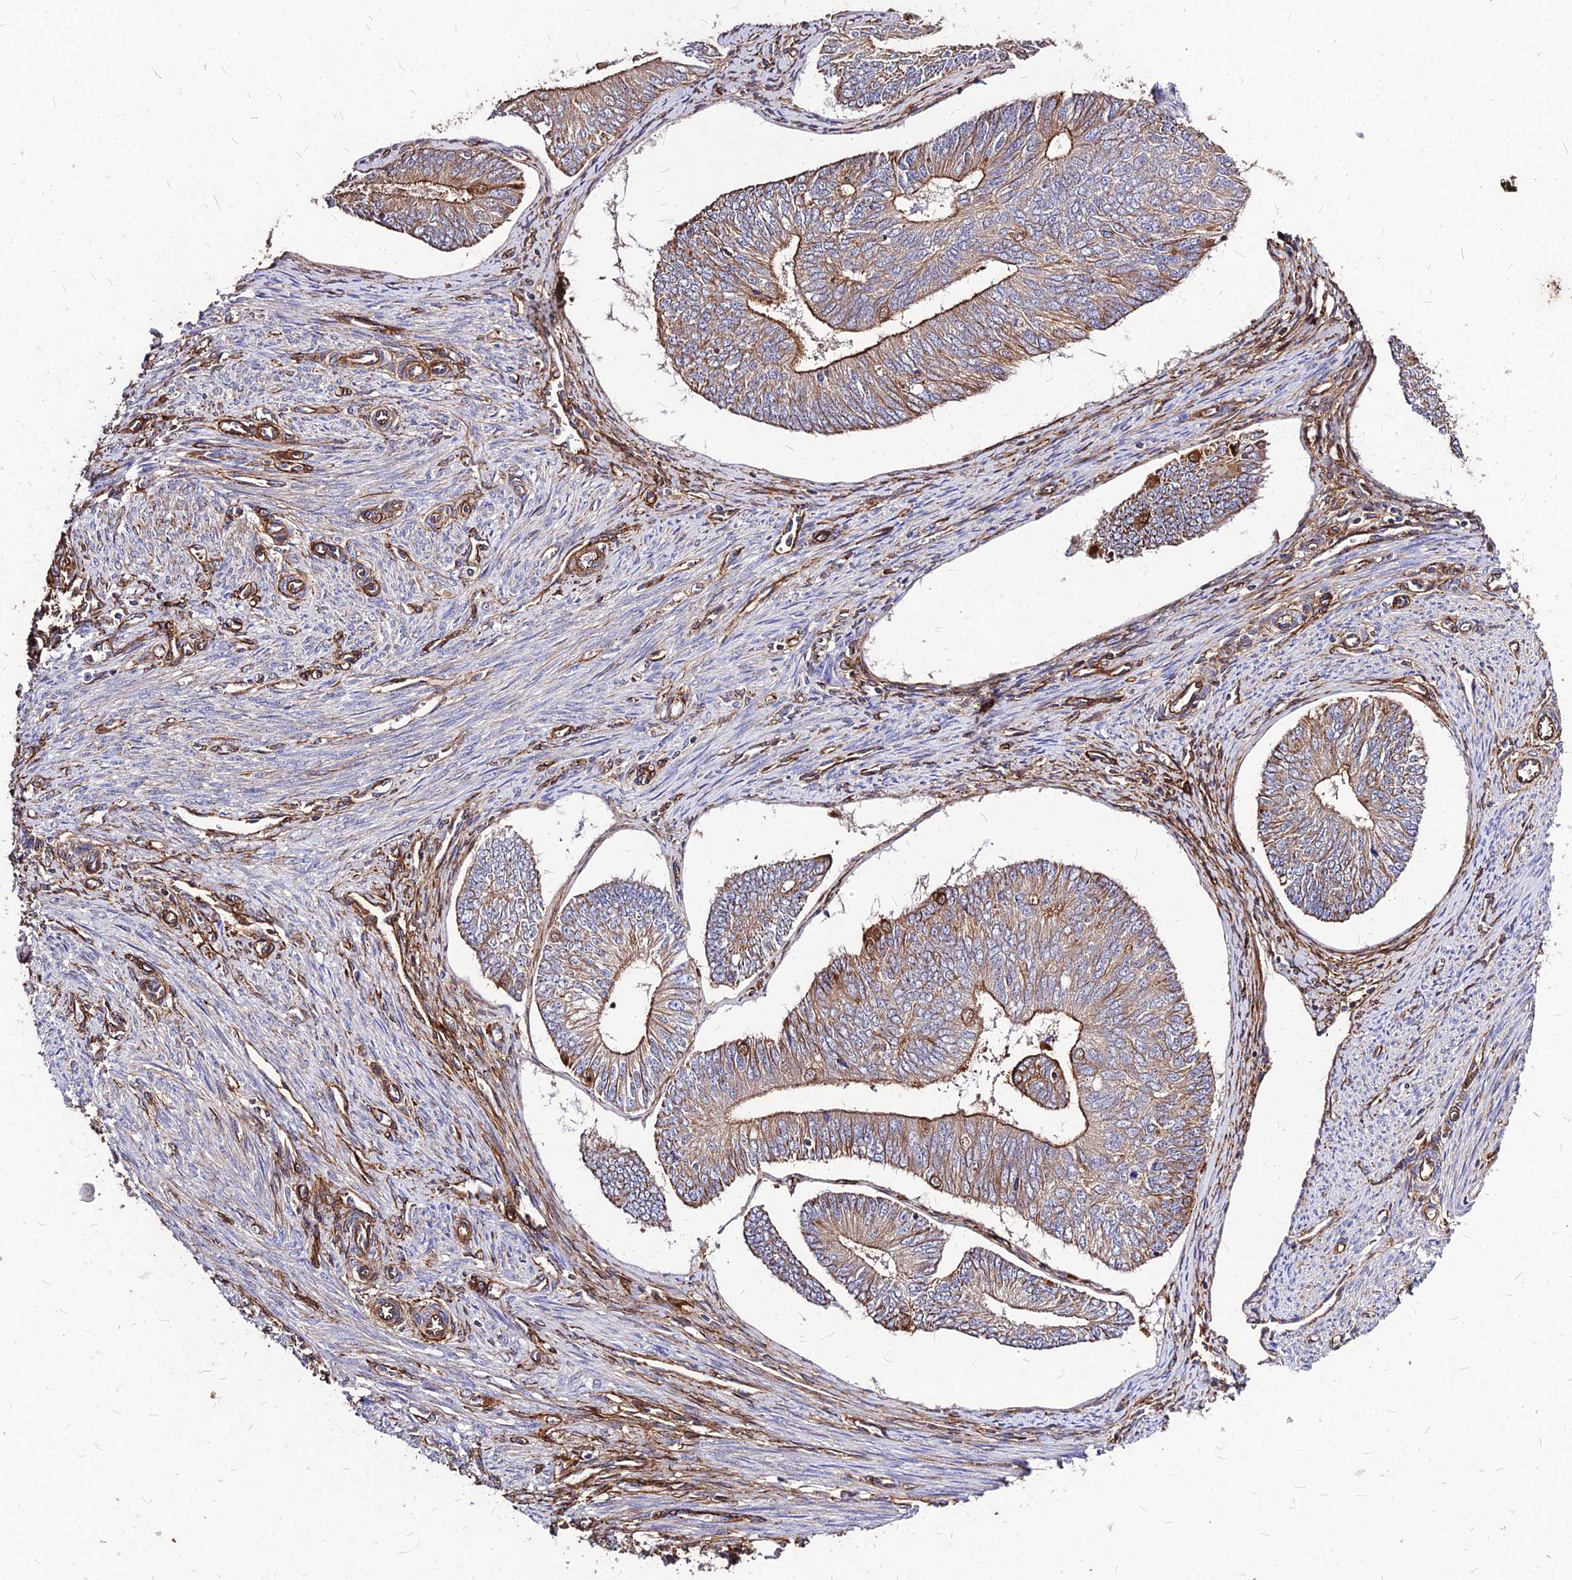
{"staining": {"intensity": "moderate", "quantity": ">75%", "location": "cytoplasmic/membranous"}, "tissue": "endometrial cancer", "cell_type": "Tumor cells", "image_type": "cancer", "snomed": [{"axis": "morphology", "description": "Adenocarcinoma, NOS"}, {"axis": "topography", "description": "Endometrium"}], "caption": "This is an image of immunohistochemistry staining of endometrial cancer, which shows moderate staining in the cytoplasmic/membranous of tumor cells.", "gene": "EFCC1", "patient": {"sex": "female", "age": 68}}